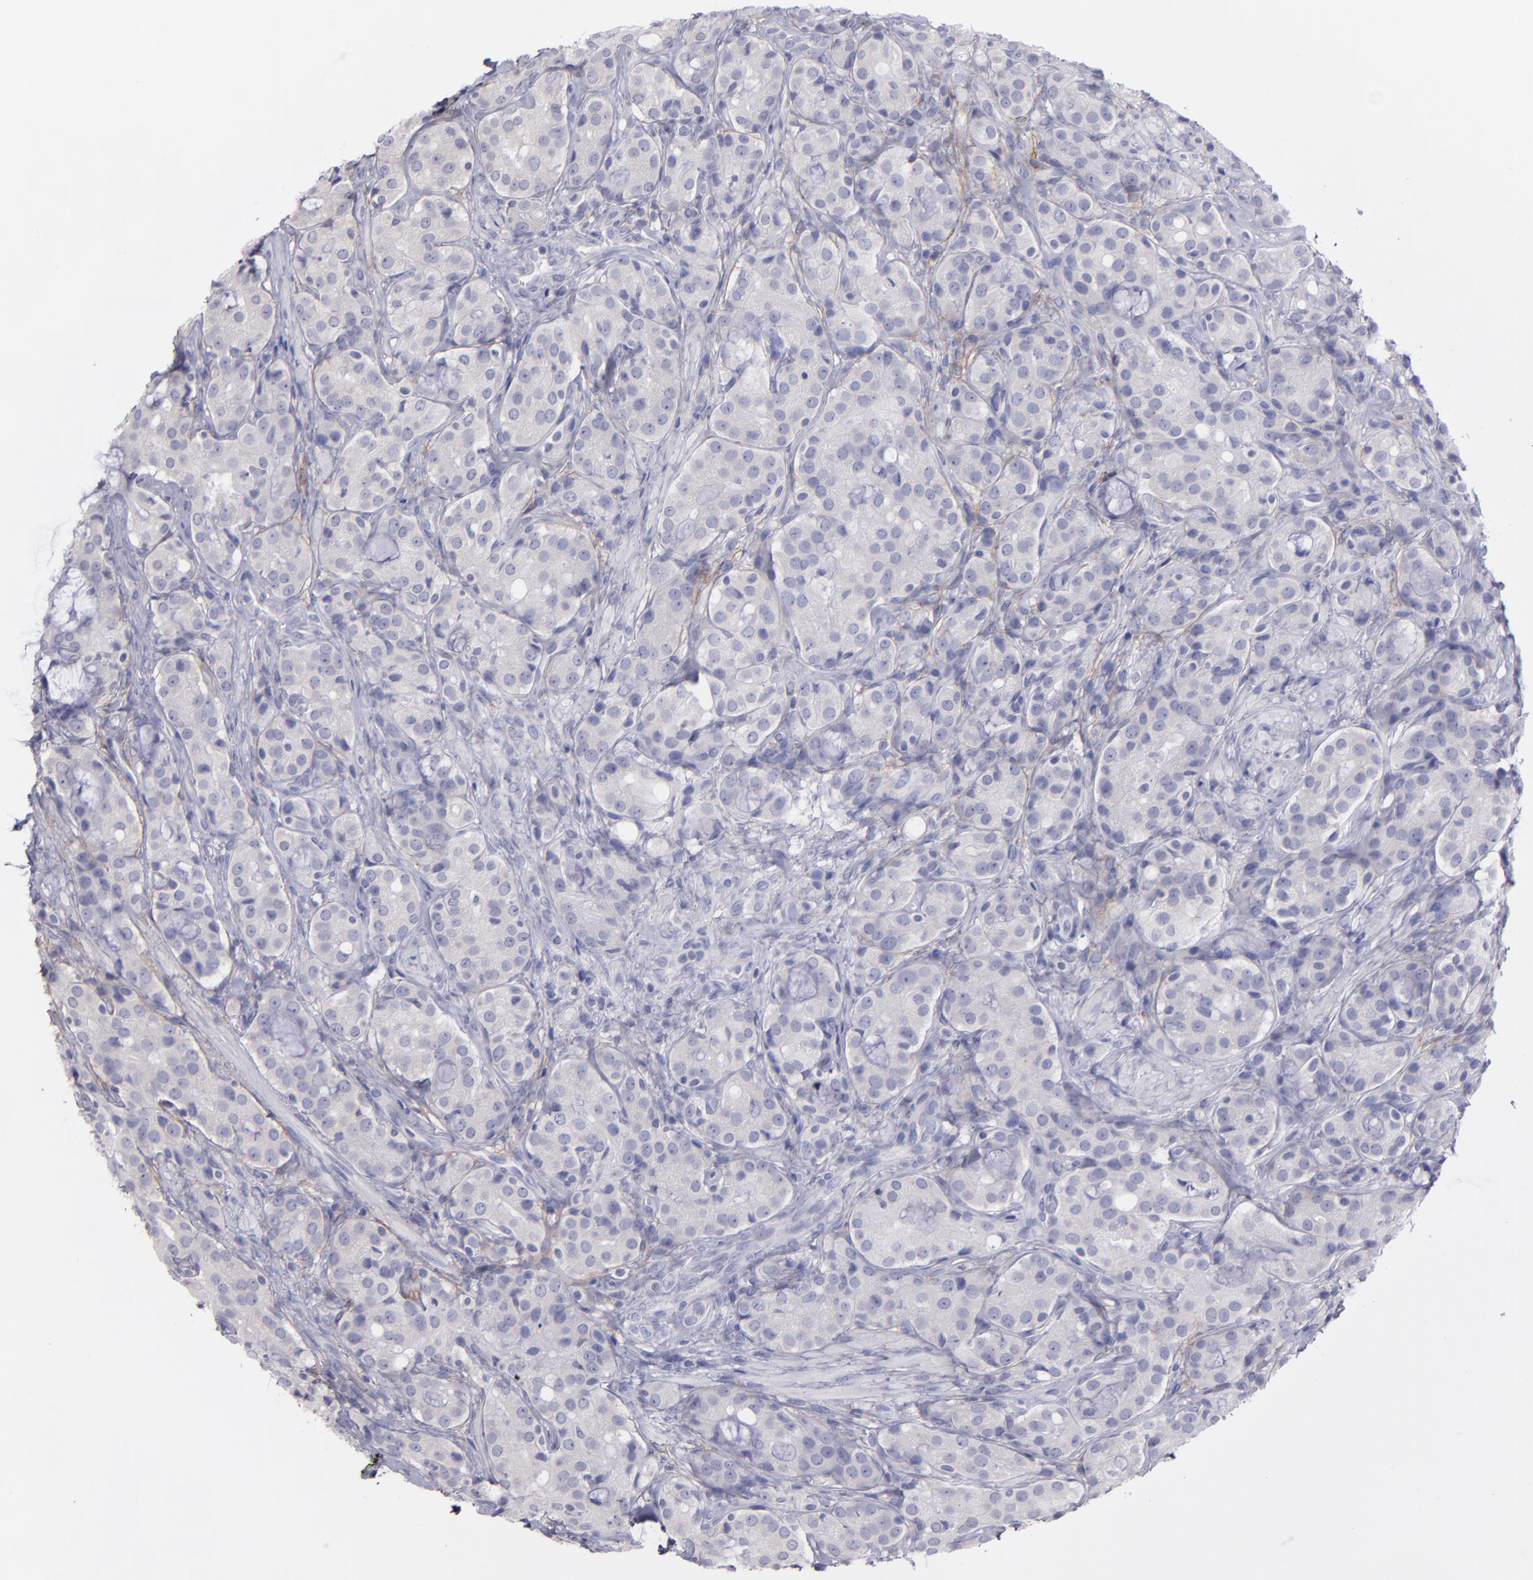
{"staining": {"intensity": "negative", "quantity": "none", "location": "none"}, "tissue": "prostate cancer", "cell_type": "Tumor cells", "image_type": "cancer", "snomed": [{"axis": "morphology", "description": "Adenocarcinoma, High grade"}, {"axis": "topography", "description": "Prostate"}], "caption": "This is an immunohistochemistry (IHC) photomicrograph of human prostate cancer (adenocarcinoma (high-grade)). There is no staining in tumor cells.", "gene": "SNAP25", "patient": {"sex": "male", "age": 72}}